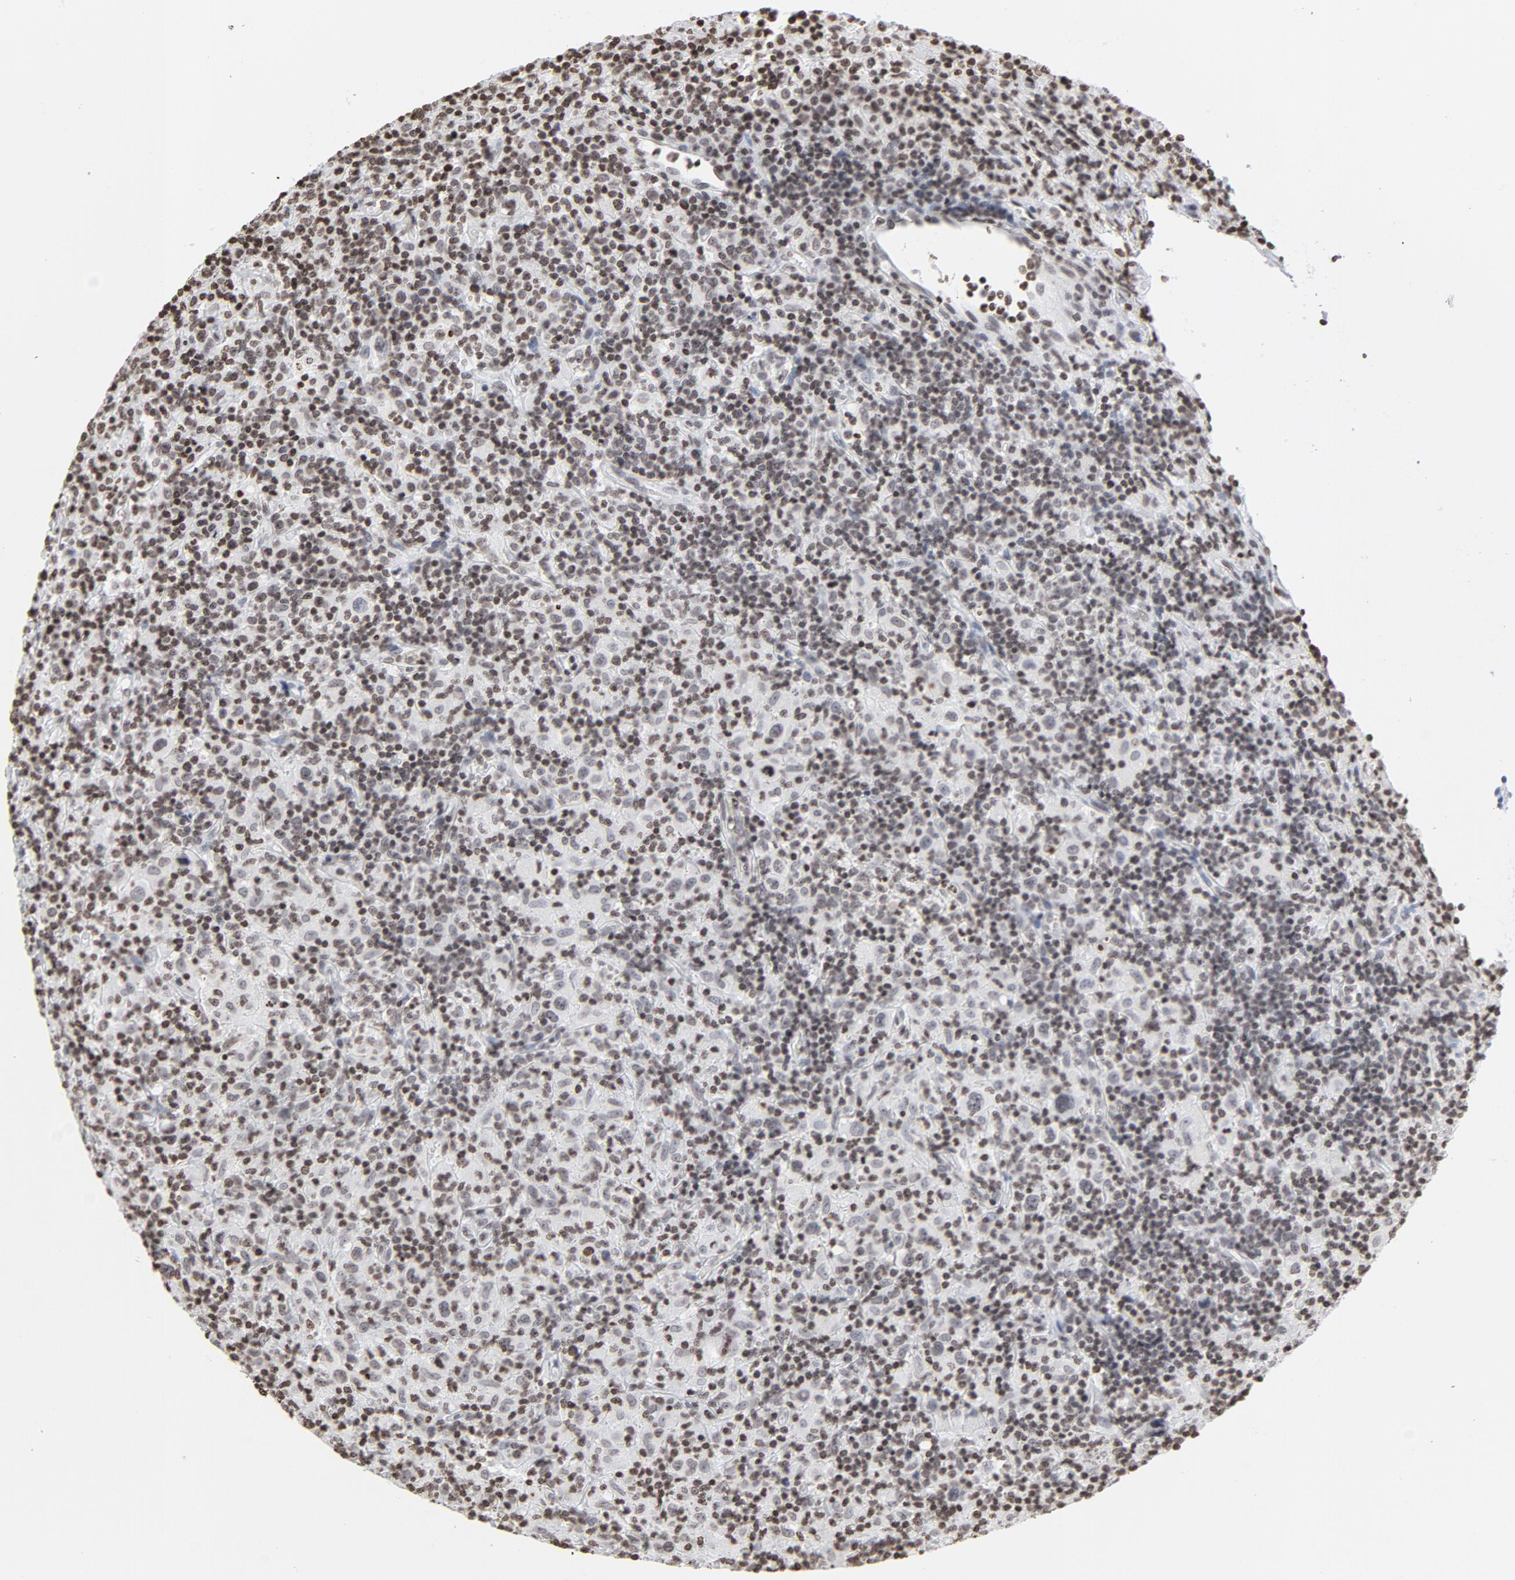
{"staining": {"intensity": "weak", "quantity": ">75%", "location": "nuclear"}, "tissue": "lymphoma", "cell_type": "Tumor cells", "image_type": "cancer", "snomed": [{"axis": "morphology", "description": "Hodgkin's disease, NOS"}, {"axis": "topography", "description": "Lymph node"}], "caption": "Hodgkin's disease stained with a protein marker shows weak staining in tumor cells.", "gene": "H2AC12", "patient": {"sex": "male", "age": 65}}